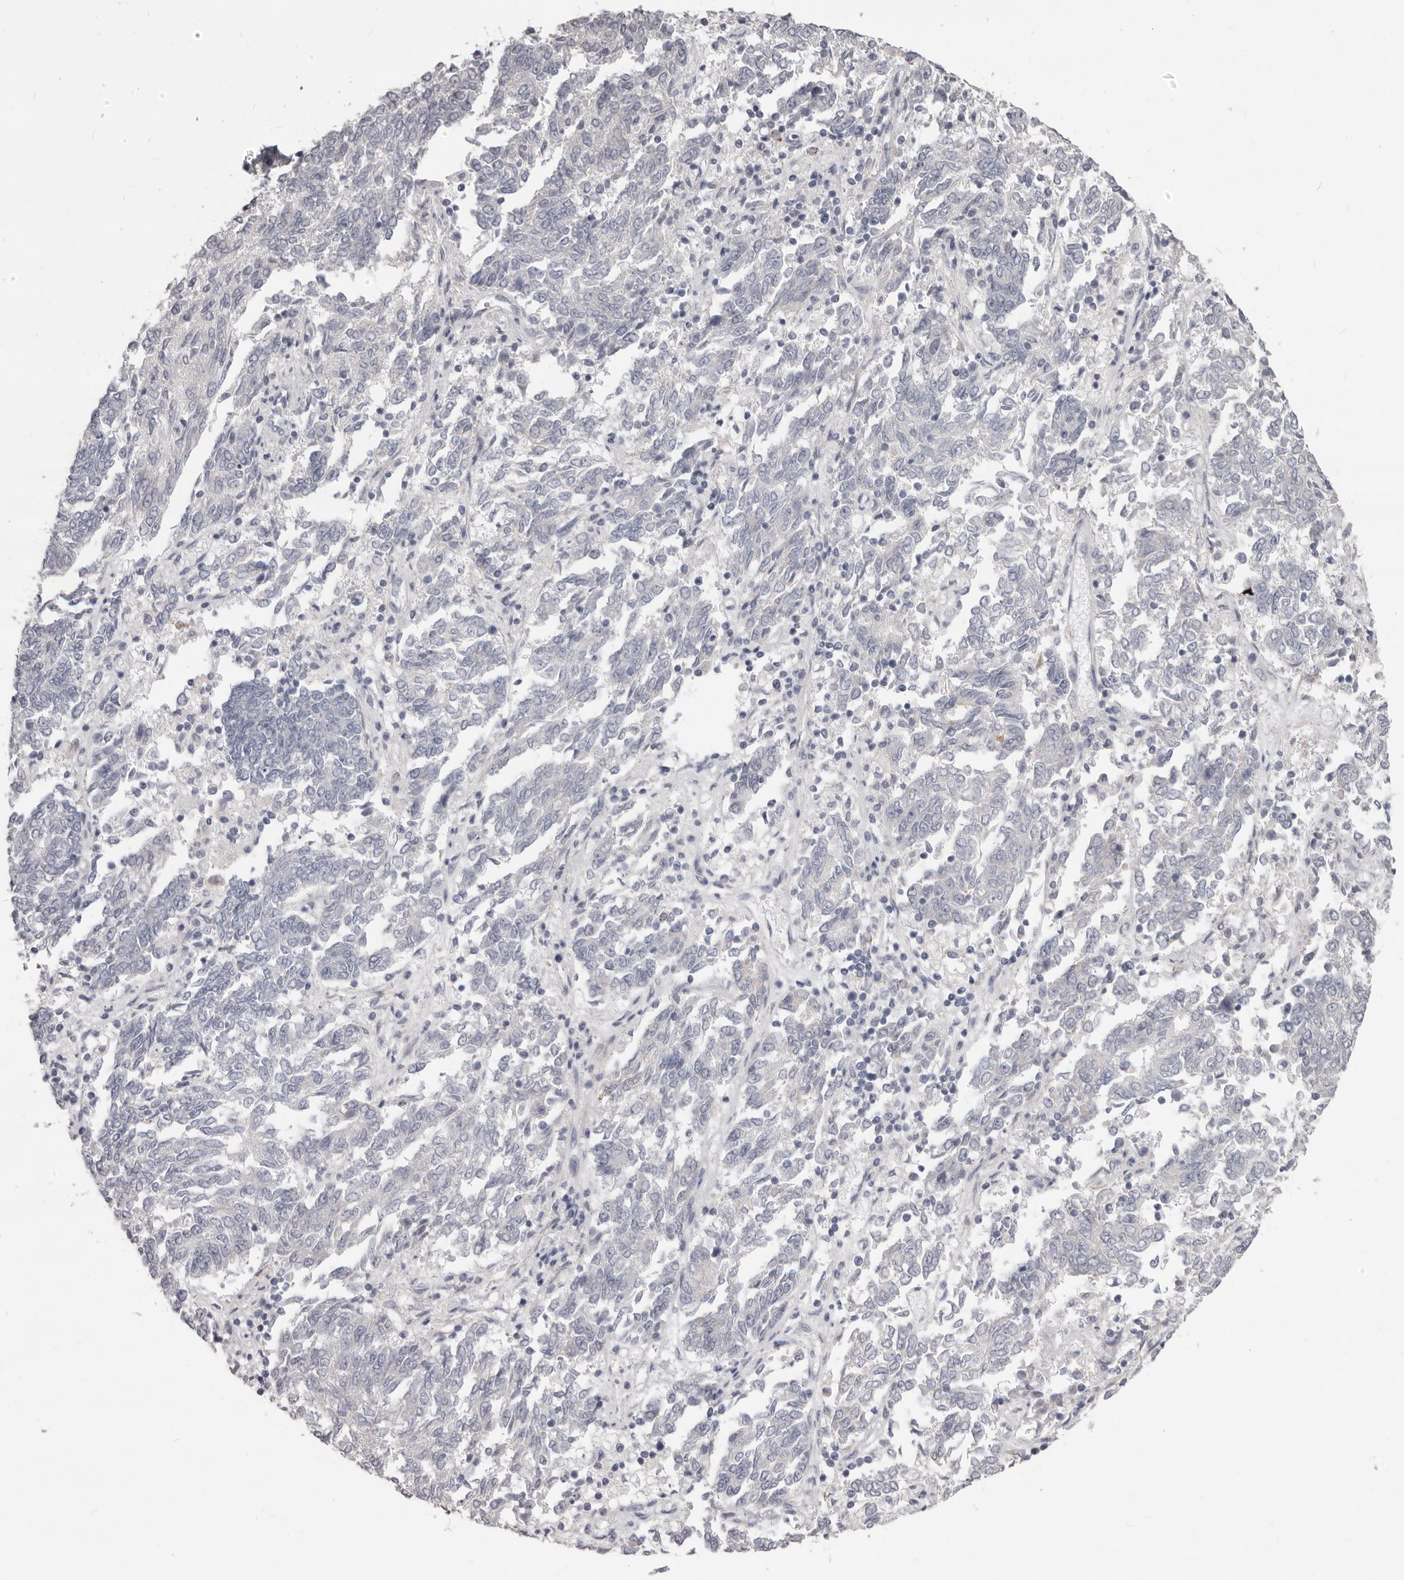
{"staining": {"intensity": "negative", "quantity": "none", "location": "none"}, "tissue": "endometrial cancer", "cell_type": "Tumor cells", "image_type": "cancer", "snomed": [{"axis": "morphology", "description": "Adenocarcinoma, NOS"}, {"axis": "topography", "description": "Endometrium"}], "caption": "A micrograph of endometrial adenocarcinoma stained for a protein shows no brown staining in tumor cells.", "gene": "PRMT2", "patient": {"sex": "female", "age": 80}}